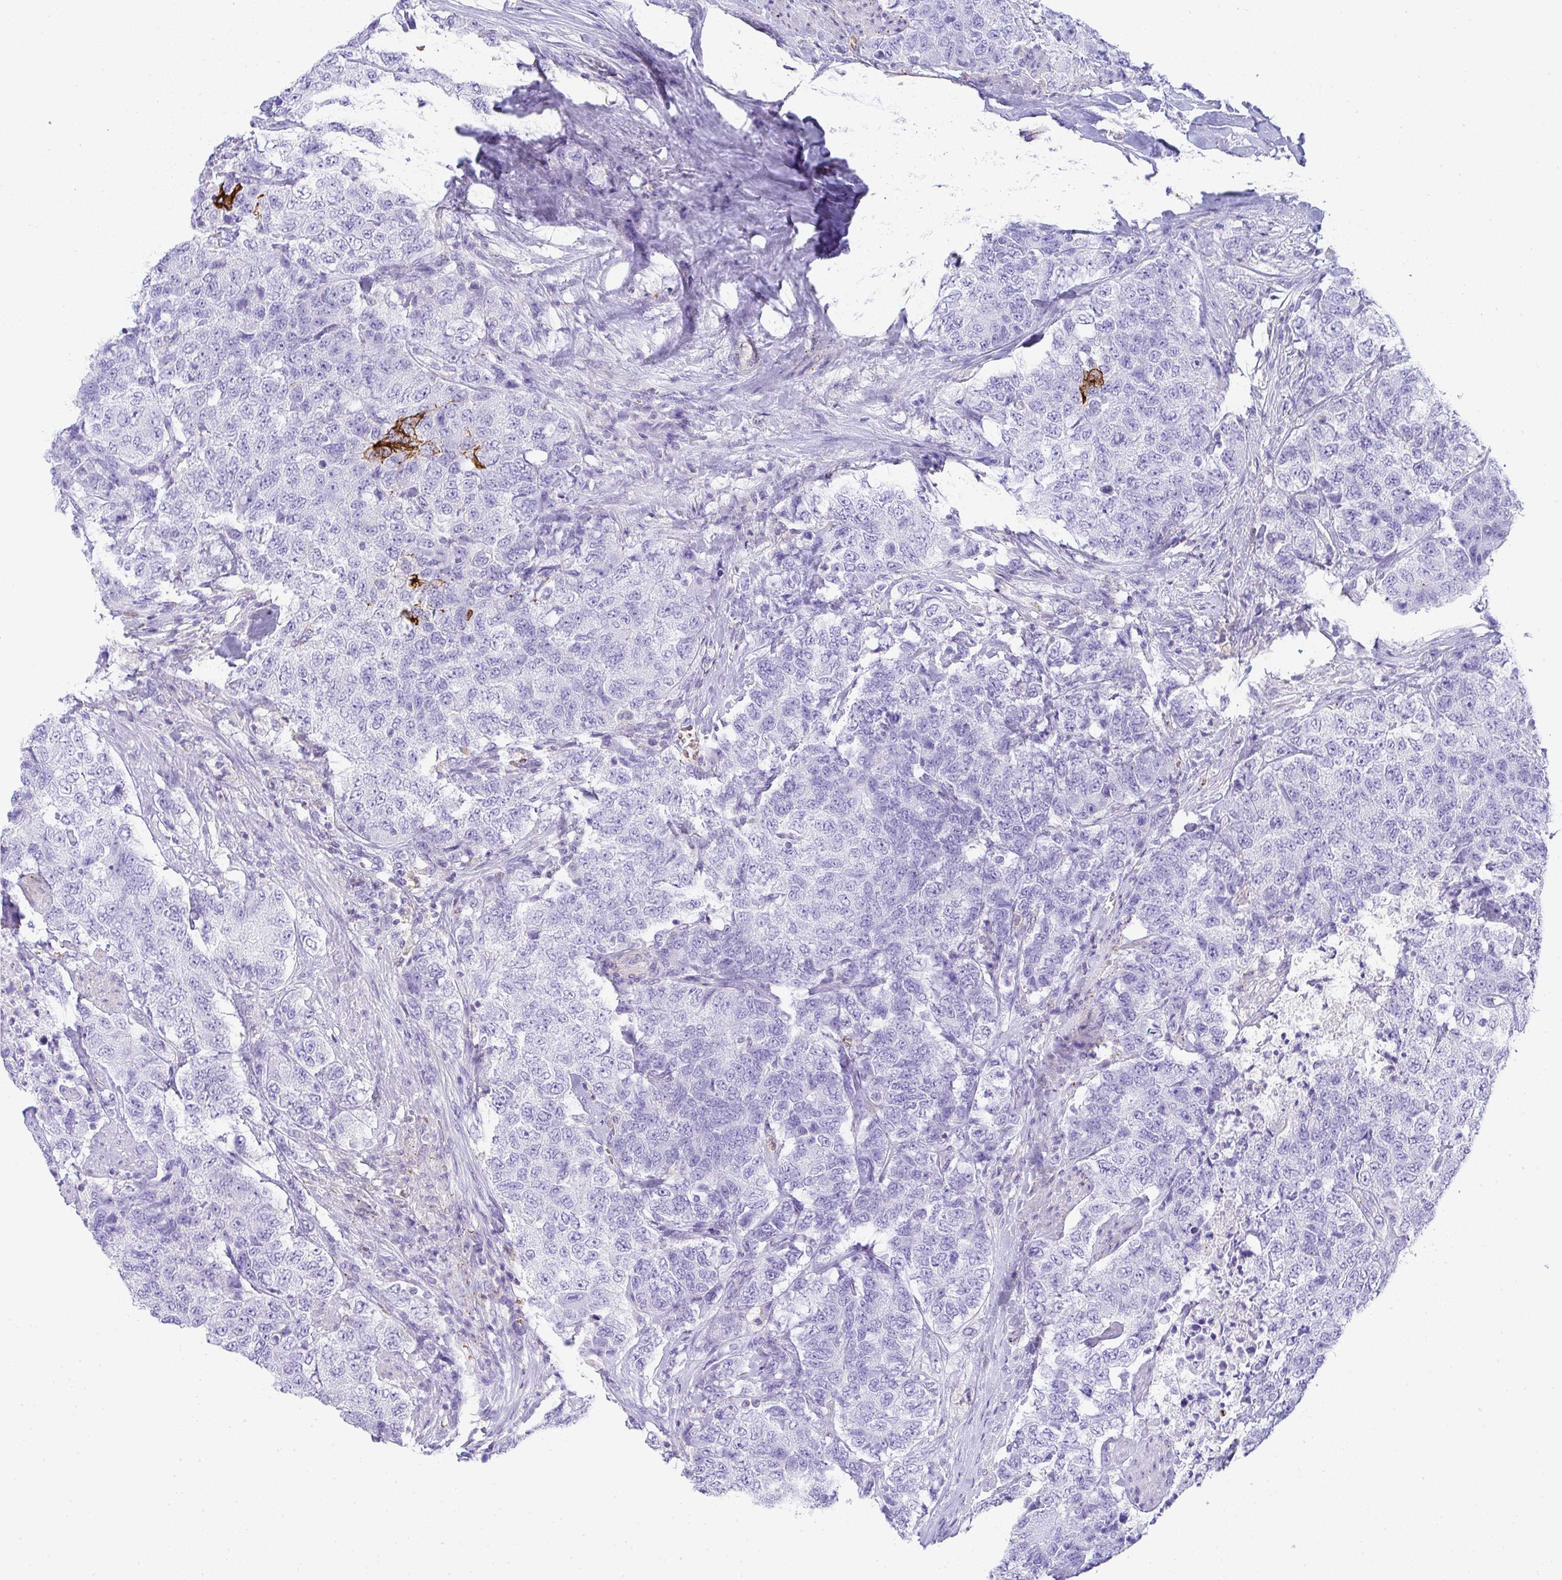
{"staining": {"intensity": "moderate", "quantity": "<25%", "location": "cytoplasmic/membranous"}, "tissue": "urothelial cancer", "cell_type": "Tumor cells", "image_type": "cancer", "snomed": [{"axis": "morphology", "description": "Urothelial carcinoma, High grade"}, {"axis": "topography", "description": "Urinary bladder"}], "caption": "Immunohistochemistry staining of urothelial cancer, which displays low levels of moderate cytoplasmic/membranous expression in about <25% of tumor cells indicating moderate cytoplasmic/membranous protein staining. The staining was performed using DAB (3,3'-diaminobenzidine) (brown) for protein detection and nuclei were counterstained in hematoxylin (blue).", "gene": "TNFAIP8", "patient": {"sex": "female", "age": 78}}